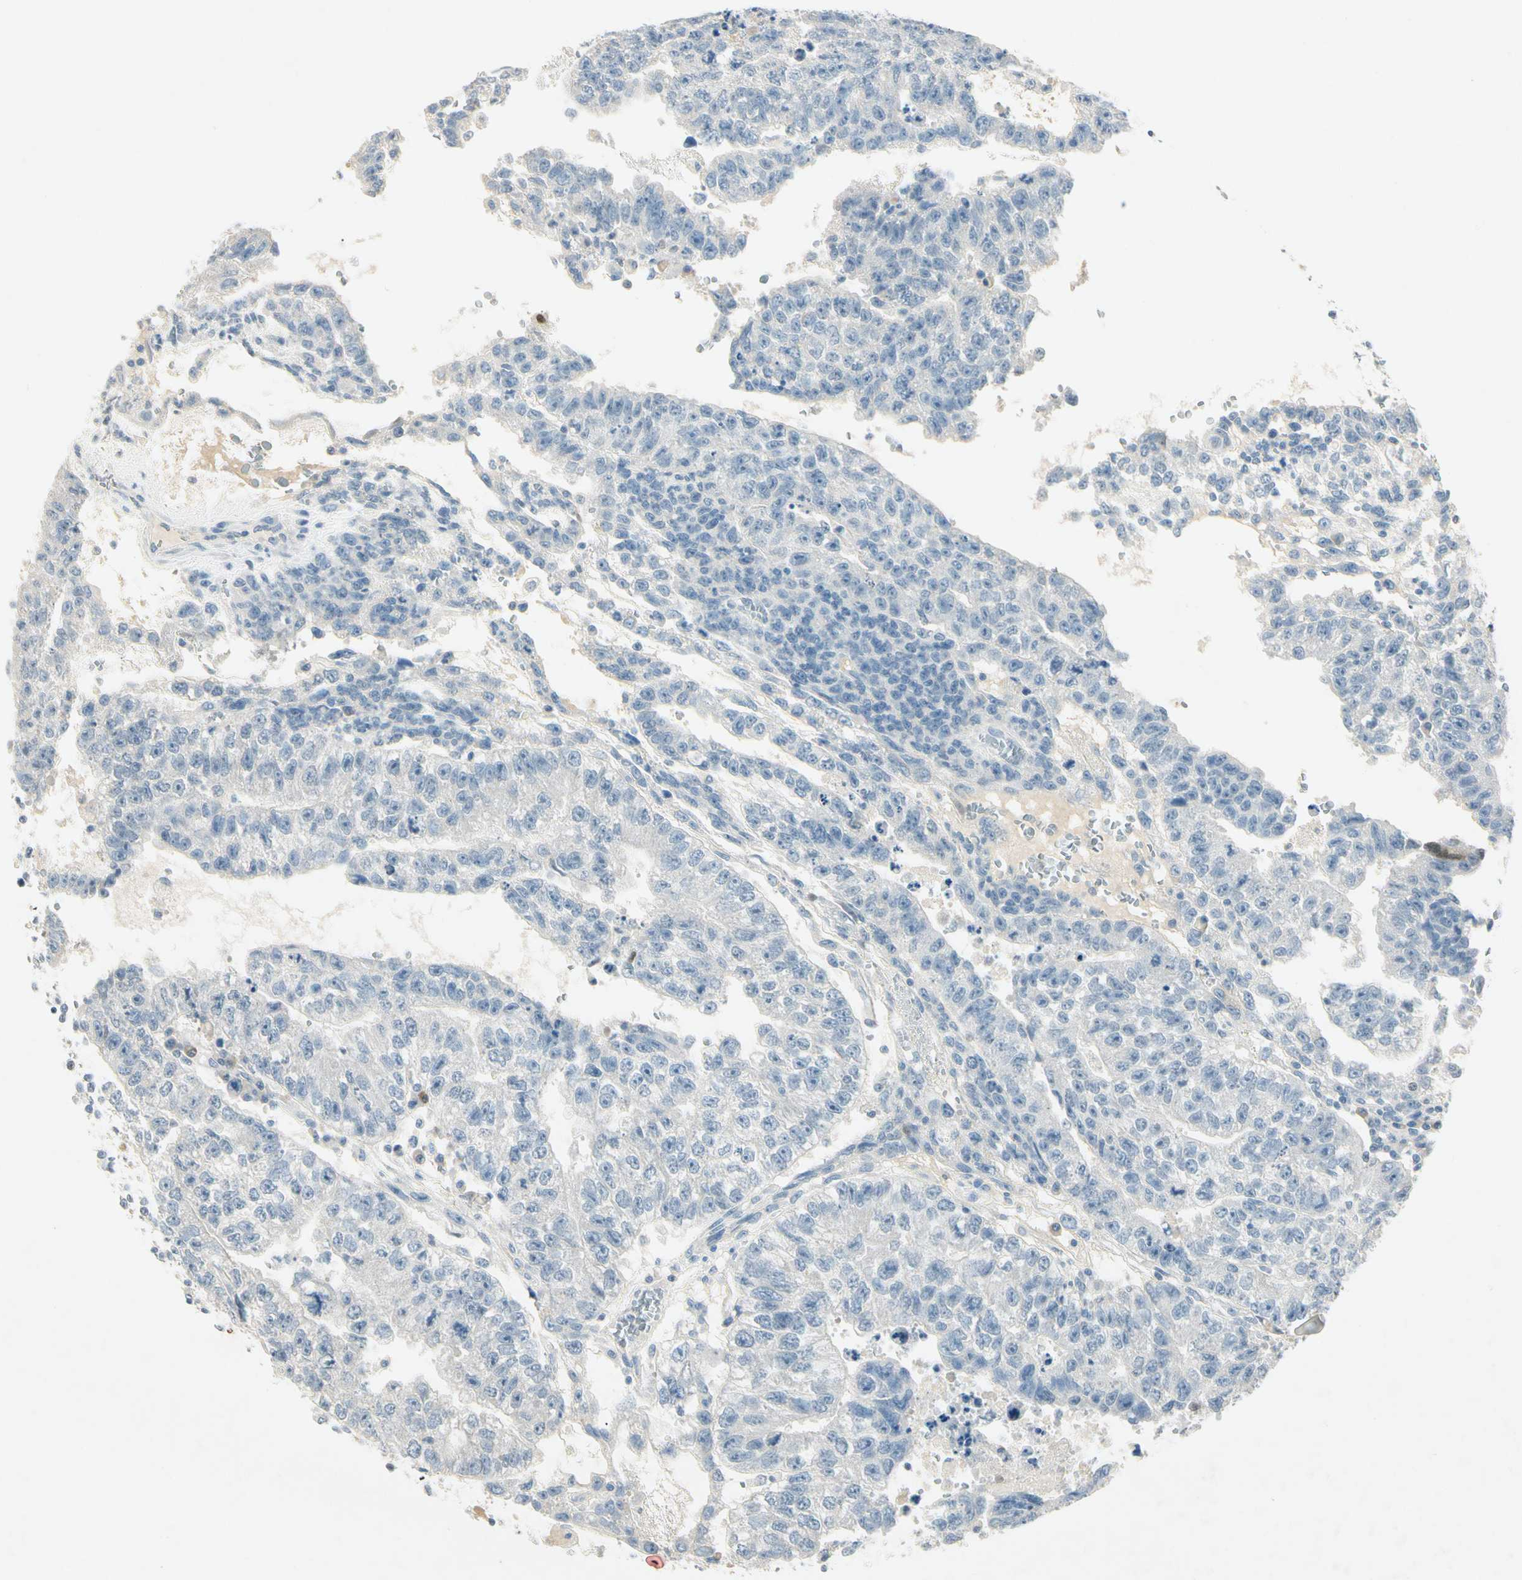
{"staining": {"intensity": "negative", "quantity": "none", "location": "none"}, "tissue": "testis cancer", "cell_type": "Tumor cells", "image_type": "cancer", "snomed": [{"axis": "morphology", "description": "Seminoma, NOS"}, {"axis": "morphology", "description": "Carcinoma, Embryonal, NOS"}, {"axis": "topography", "description": "Testis"}], "caption": "Tumor cells are negative for brown protein staining in testis cancer (seminoma). (Brightfield microscopy of DAB immunohistochemistry at high magnification).", "gene": "HSPA1B", "patient": {"sex": "male", "age": 52}}